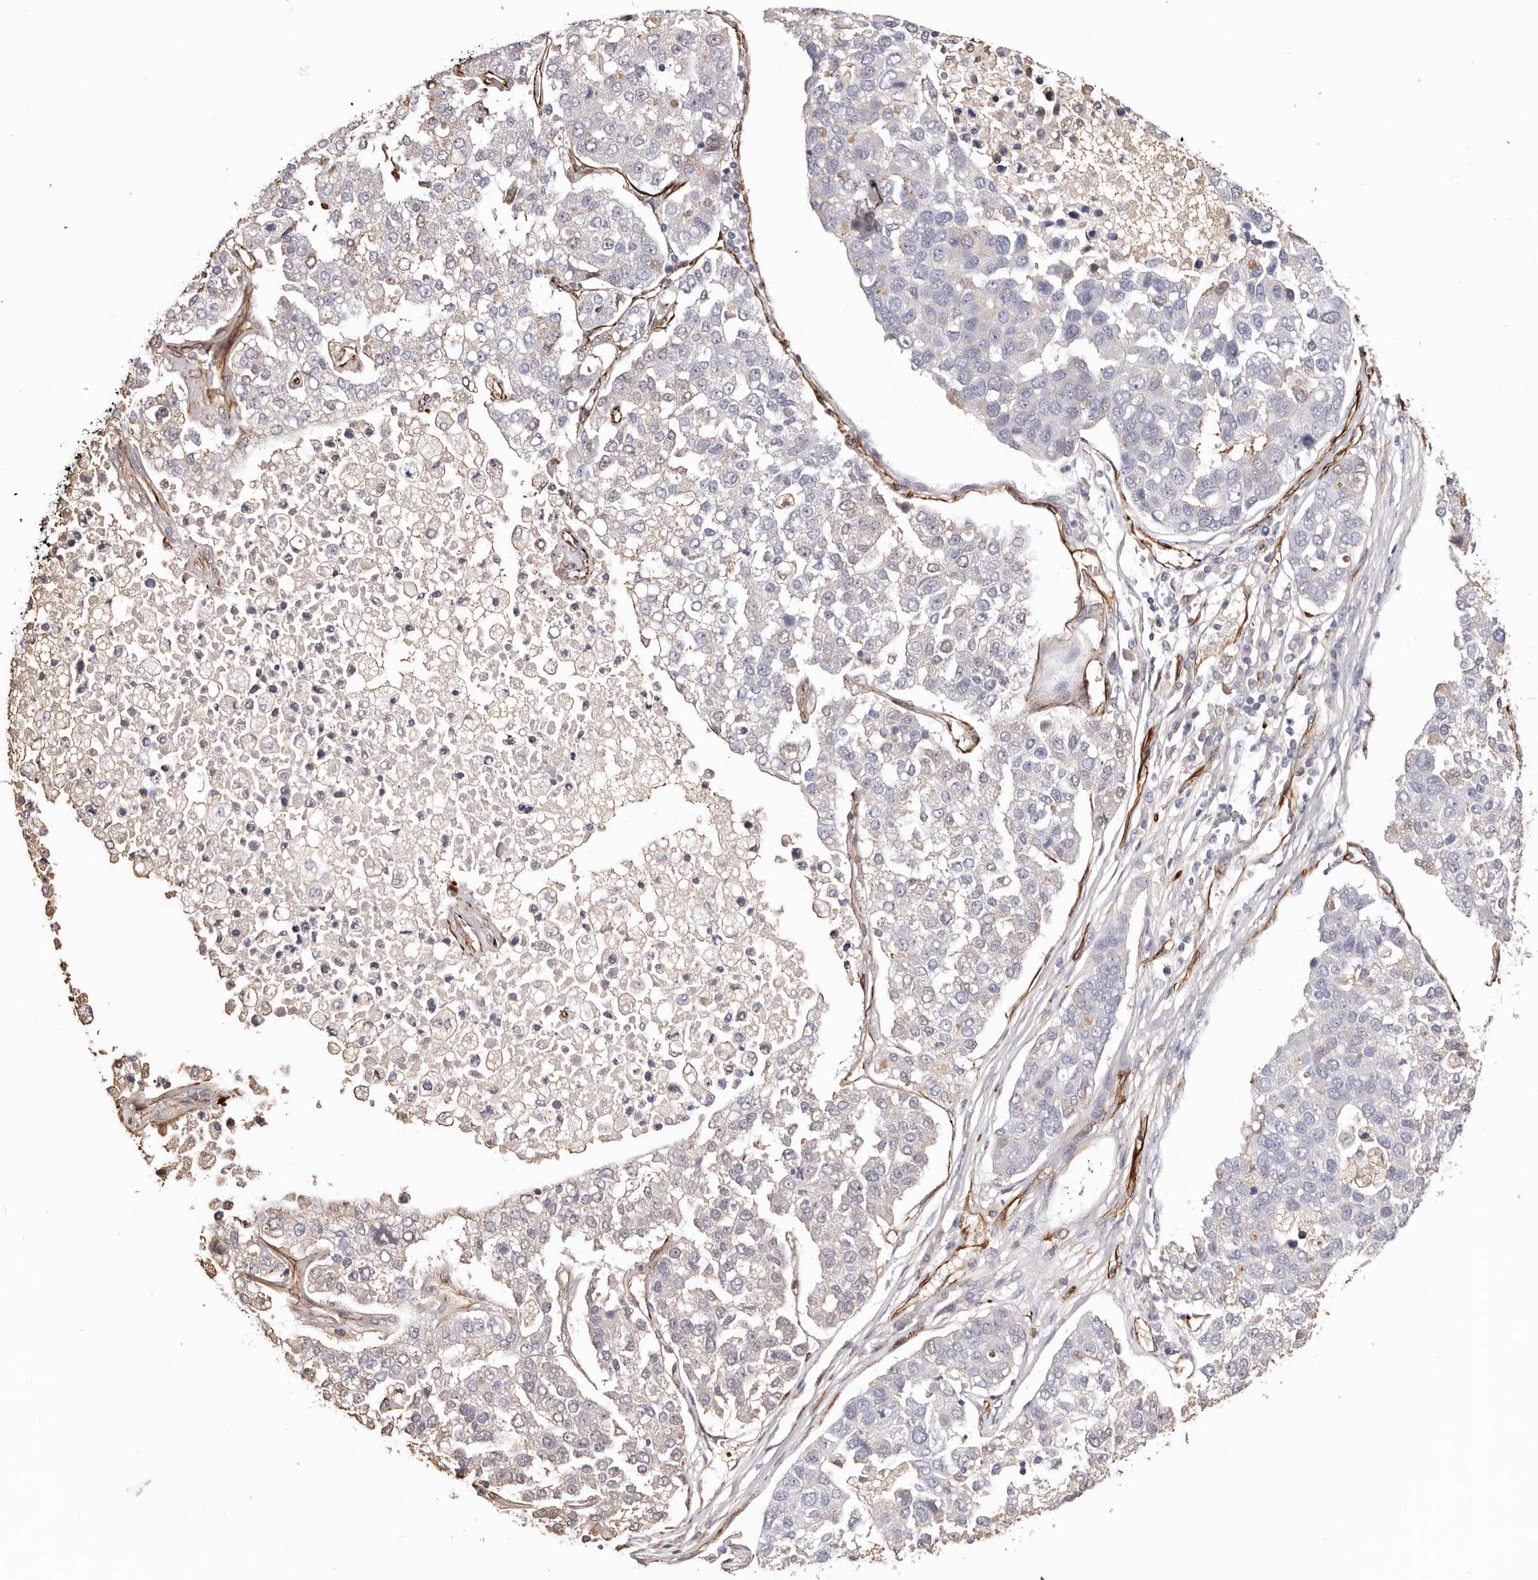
{"staining": {"intensity": "negative", "quantity": "none", "location": "none"}, "tissue": "pancreatic cancer", "cell_type": "Tumor cells", "image_type": "cancer", "snomed": [{"axis": "morphology", "description": "Adenocarcinoma, NOS"}, {"axis": "topography", "description": "Pancreas"}], "caption": "Image shows no protein positivity in tumor cells of pancreatic cancer (adenocarcinoma) tissue.", "gene": "ZNF557", "patient": {"sex": "female", "age": 61}}